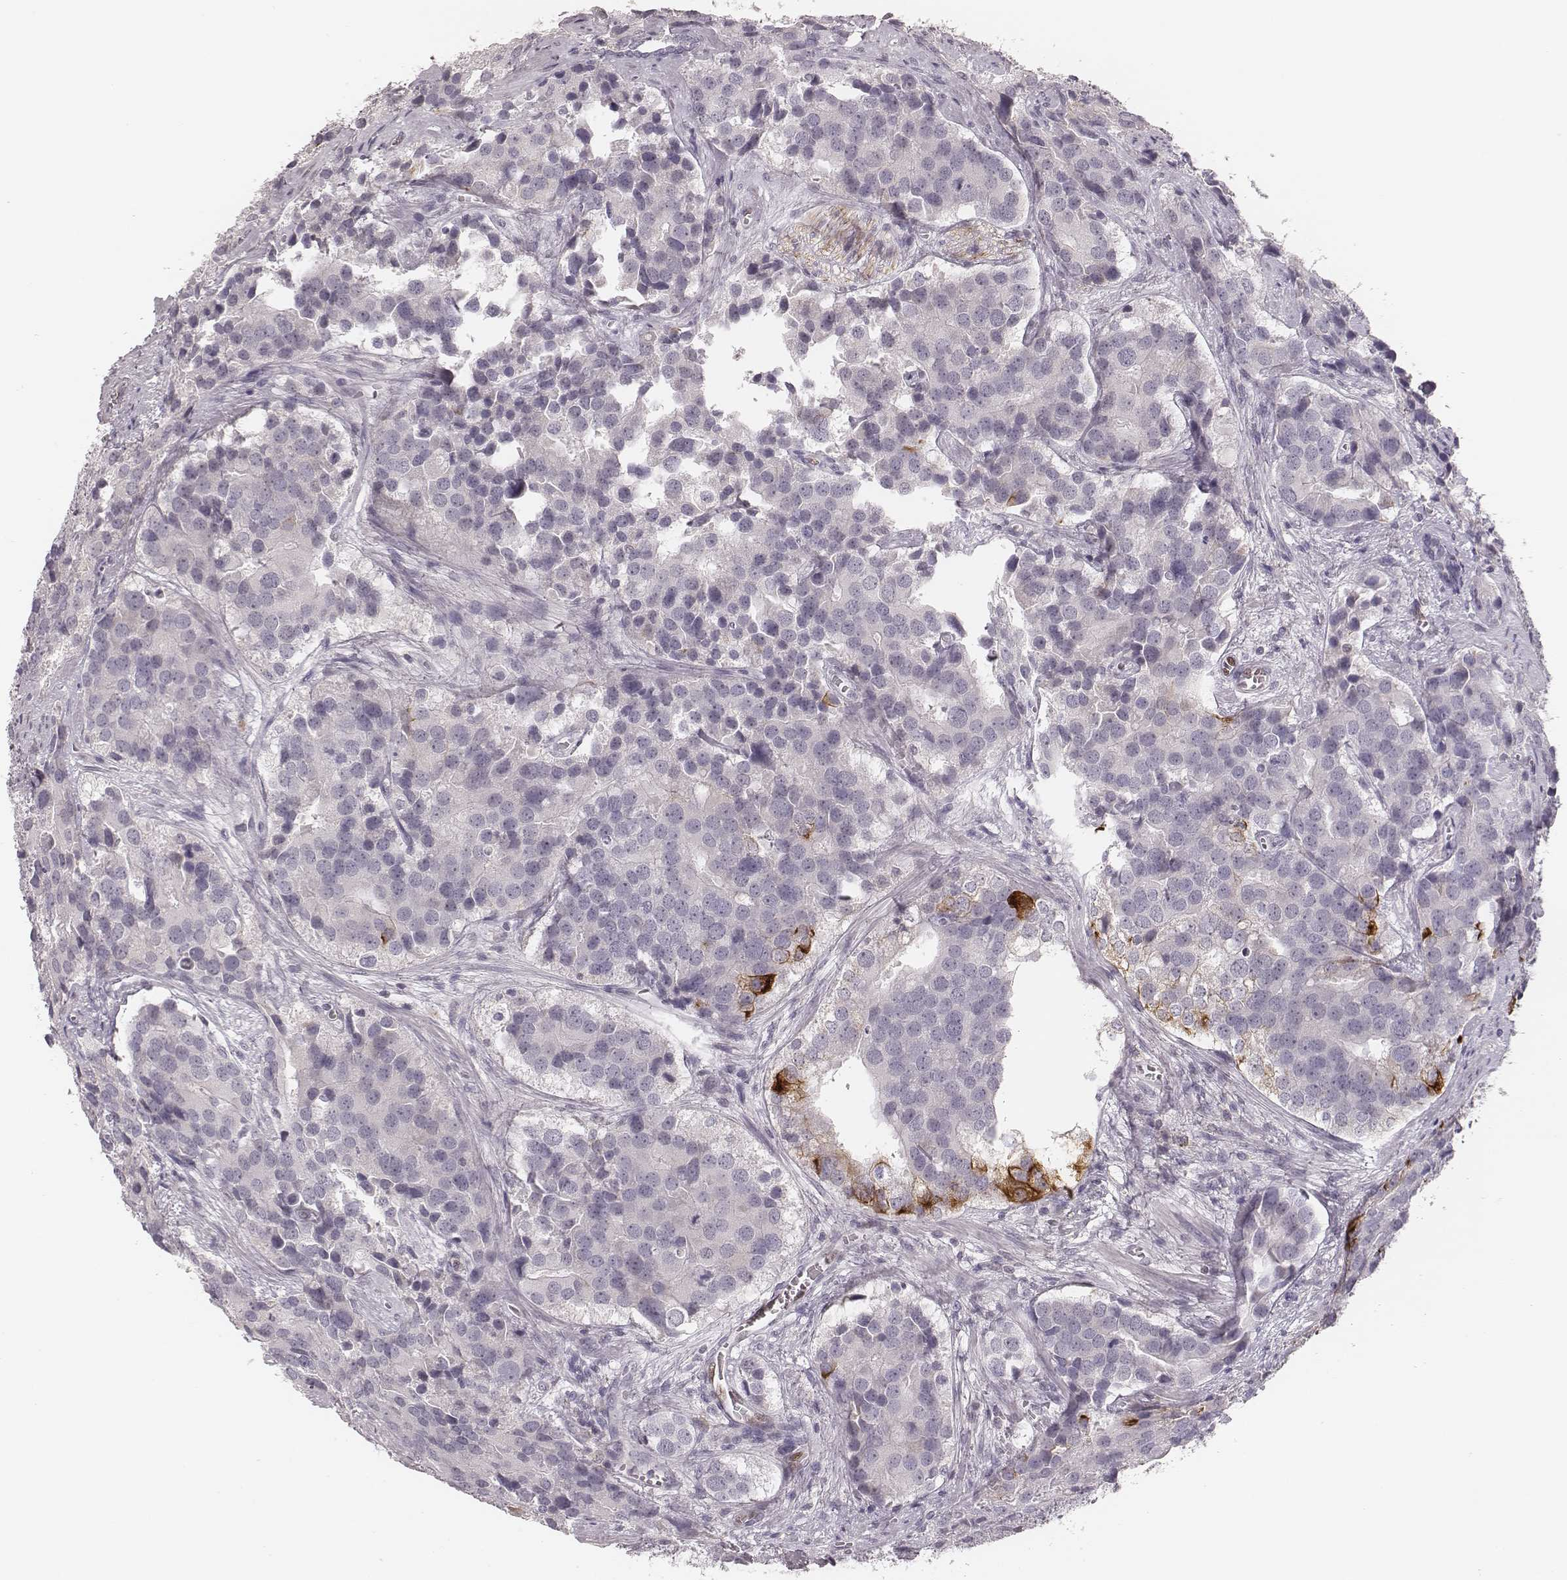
{"staining": {"intensity": "negative", "quantity": "none", "location": "none"}, "tissue": "prostate cancer", "cell_type": "Tumor cells", "image_type": "cancer", "snomed": [{"axis": "morphology", "description": "Adenocarcinoma, NOS"}, {"axis": "topography", "description": "Prostate and seminal vesicle, NOS"}], "caption": "Immunohistochemistry of human adenocarcinoma (prostate) reveals no expression in tumor cells.", "gene": "MSX1", "patient": {"sex": "male", "age": 63}}